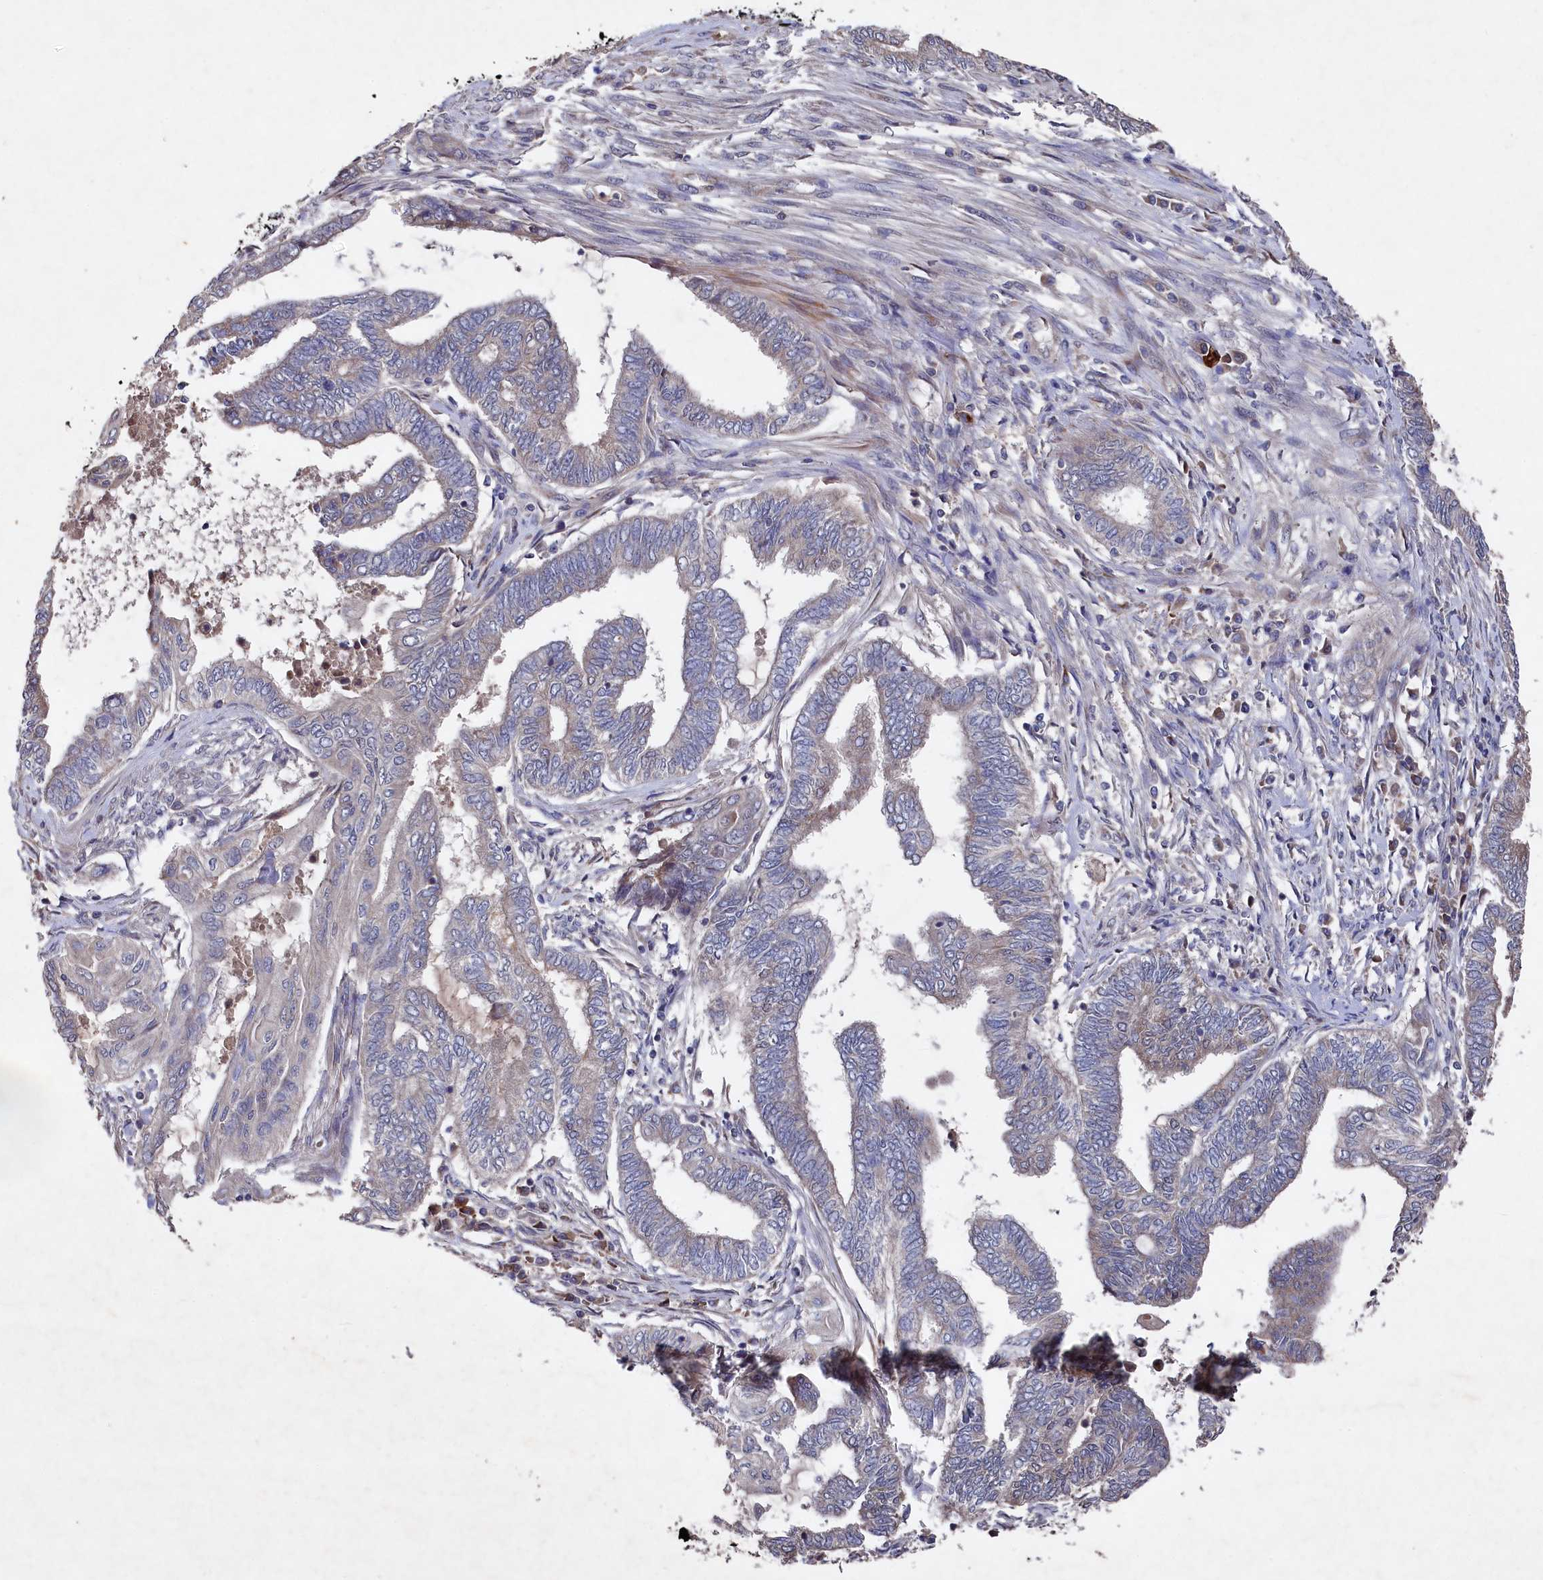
{"staining": {"intensity": "weak", "quantity": "<25%", "location": "cytoplasmic/membranous"}, "tissue": "endometrial cancer", "cell_type": "Tumor cells", "image_type": "cancer", "snomed": [{"axis": "morphology", "description": "Adenocarcinoma, NOS"}, {"axis": "topography", "description": "Uterus"}, {"axis": "topography", "description": "Endometrium"}], "caption": "IHC micrograph of neoplastic tissue: endometrial cancer stained with DAB displays no significant protein expression in tumor cells. Brightfield microscopy of immunohistochemistry (IHC) stained with DAB (3,3'-diaminobenzidine) (brown) and hematoxylin (blue), captured at high magnification.", "gene": "SUPV3L1", "patient": {"sex": "female", "age": 70}}